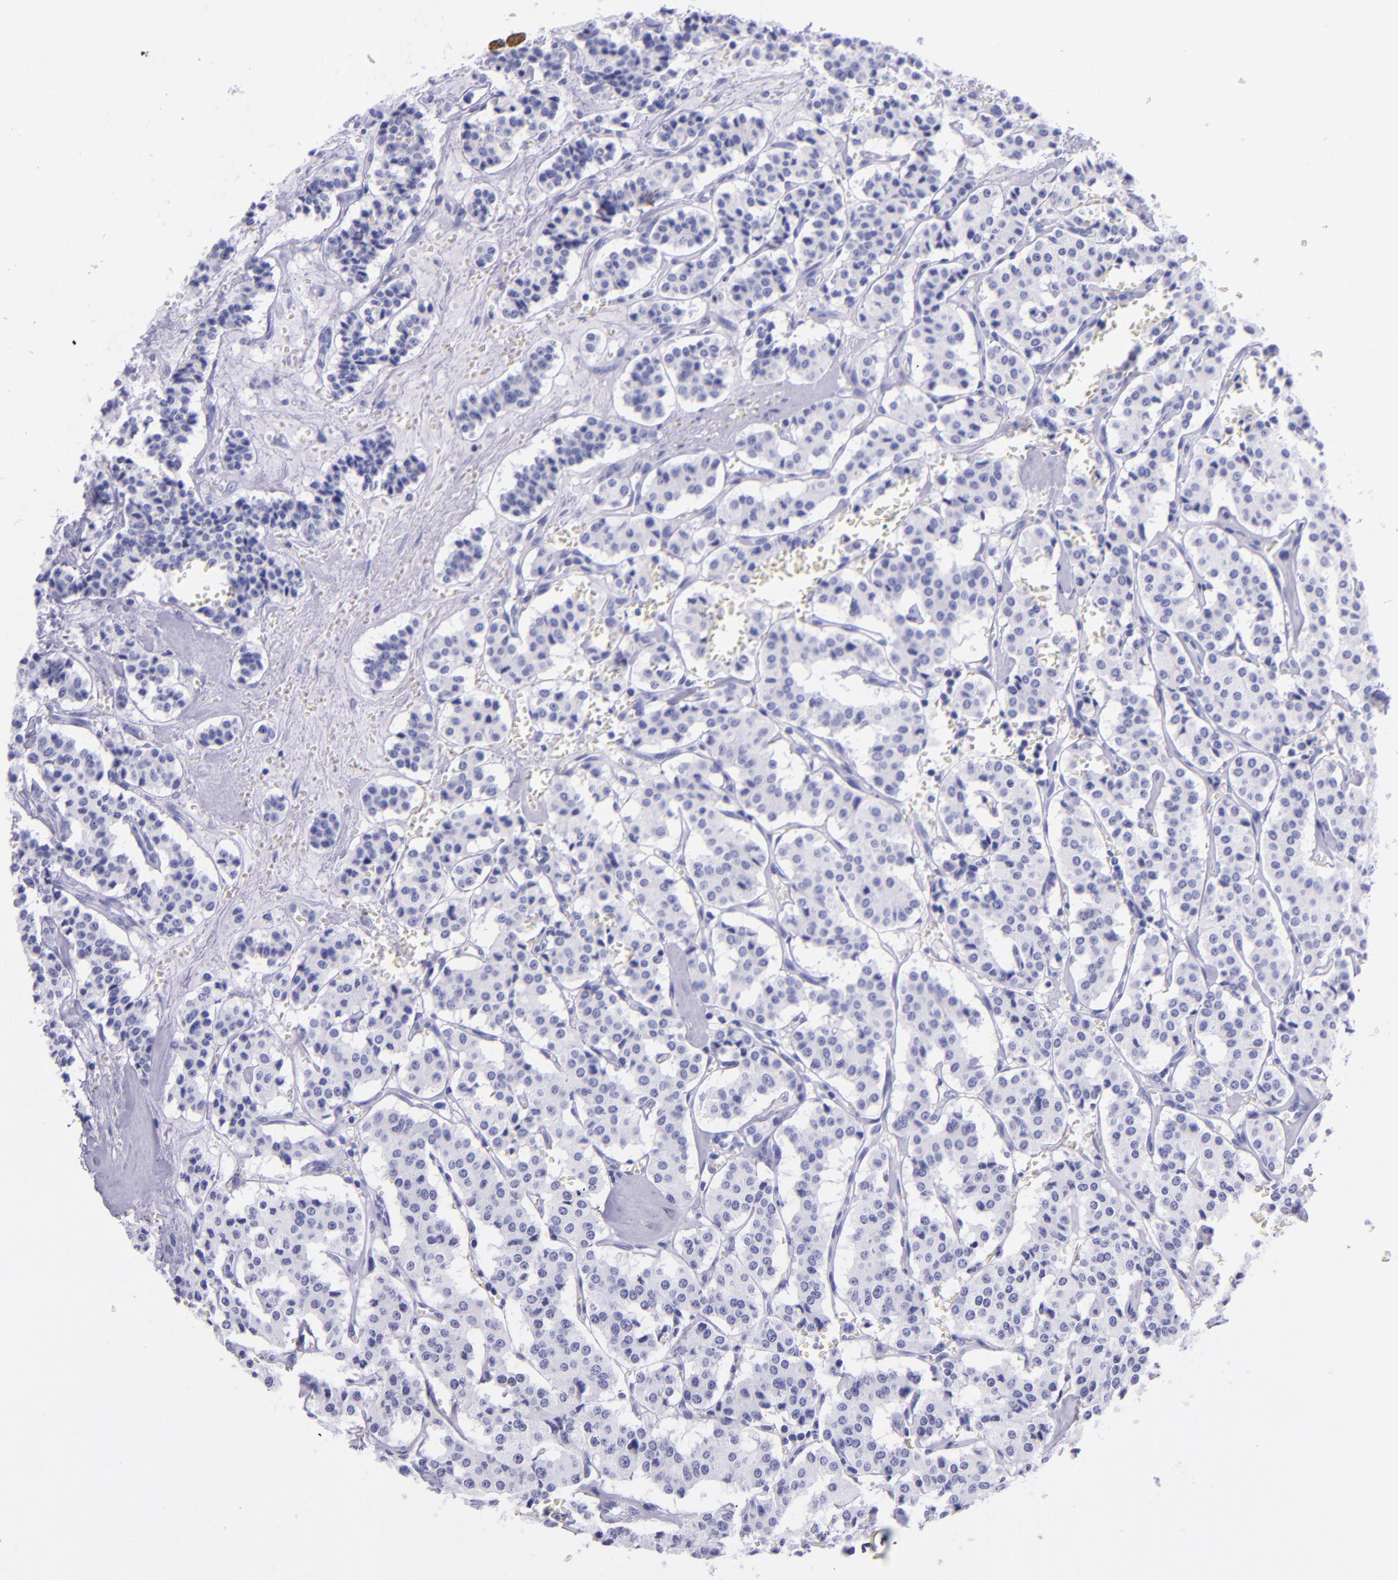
{"staining": {"intensity": "negative", "quantity": "none", "location": "none"}, "tissue": "carcinoid", "cell_type": "Tumor cells", "image_type": "cancer", "snomed": [{"axis": "morphology", "description": "Carcinoid, malignant, NOS"}, {"axis": "topography", "description": "Bronchus"}], "caption": "Immunohistochemical staining of malignant carcinoid reveals no significant expression in tumor cells. Nuclei are stained in blue.", "gene": "MBP", "patient": {"sex": "male", "age": 55}}